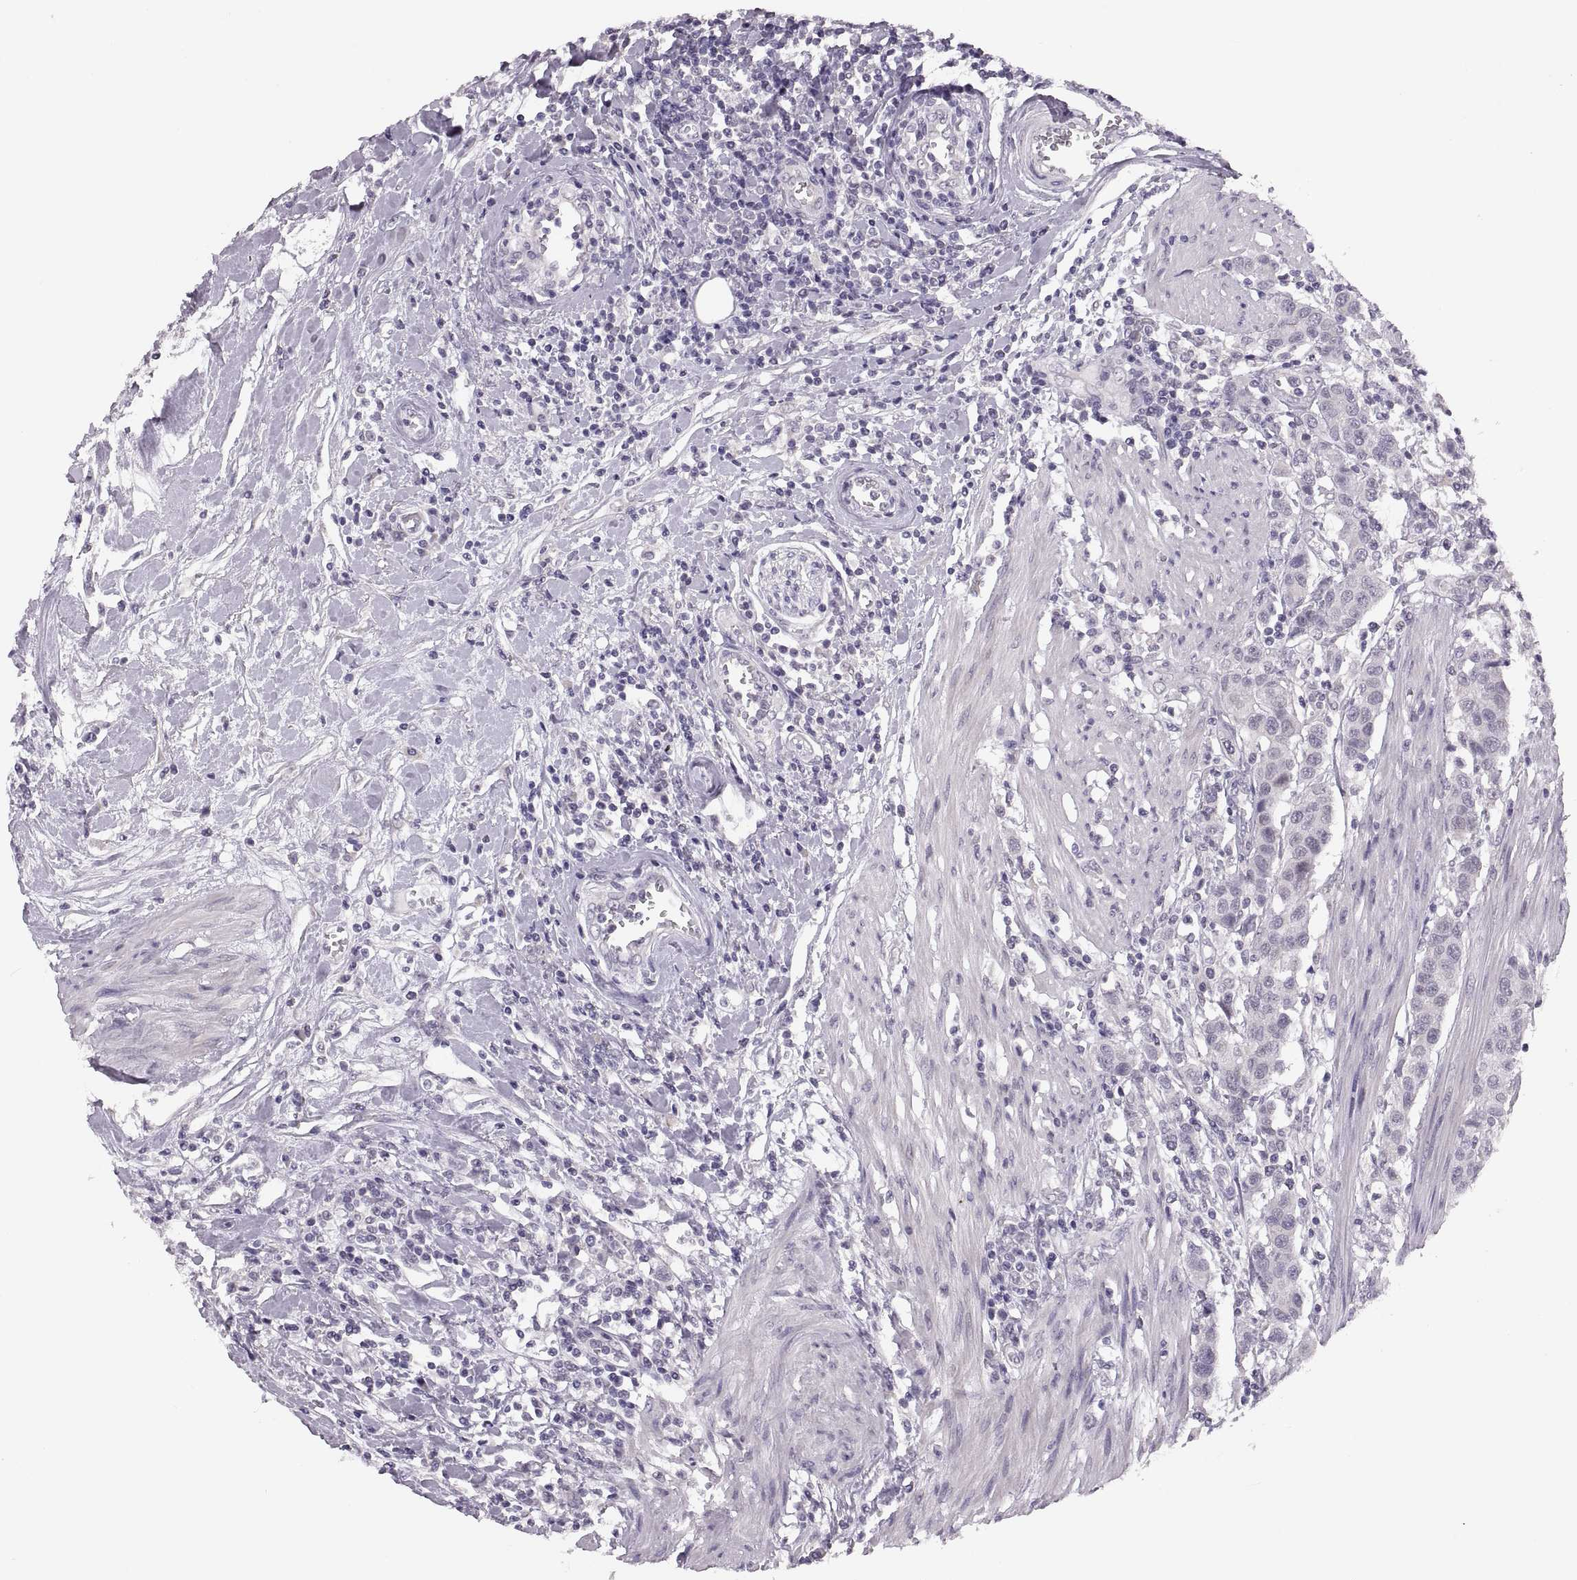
{"staining": {"intensity": "negative", "quantity": "none", "location": "none"}, "tissue": "urothelial cancer", "cell_type": "Tumor cells", "image_type": "cancer", "snomed": [{"axis": "morphology", "description": "Urothelial carcinoma, High grade"}, {"axis": "topography", "description": "Urinary bladder"}], "caption": "This photomicrograph is of urothelial carcinoma (high-grade) stained with immunohistochemistry to label a protein in brown with the nuclei are counter-stained blue. There is no staining in tumor cells.", "gene": "ADH6", "patient": {"sex": "female", "age": 58}}